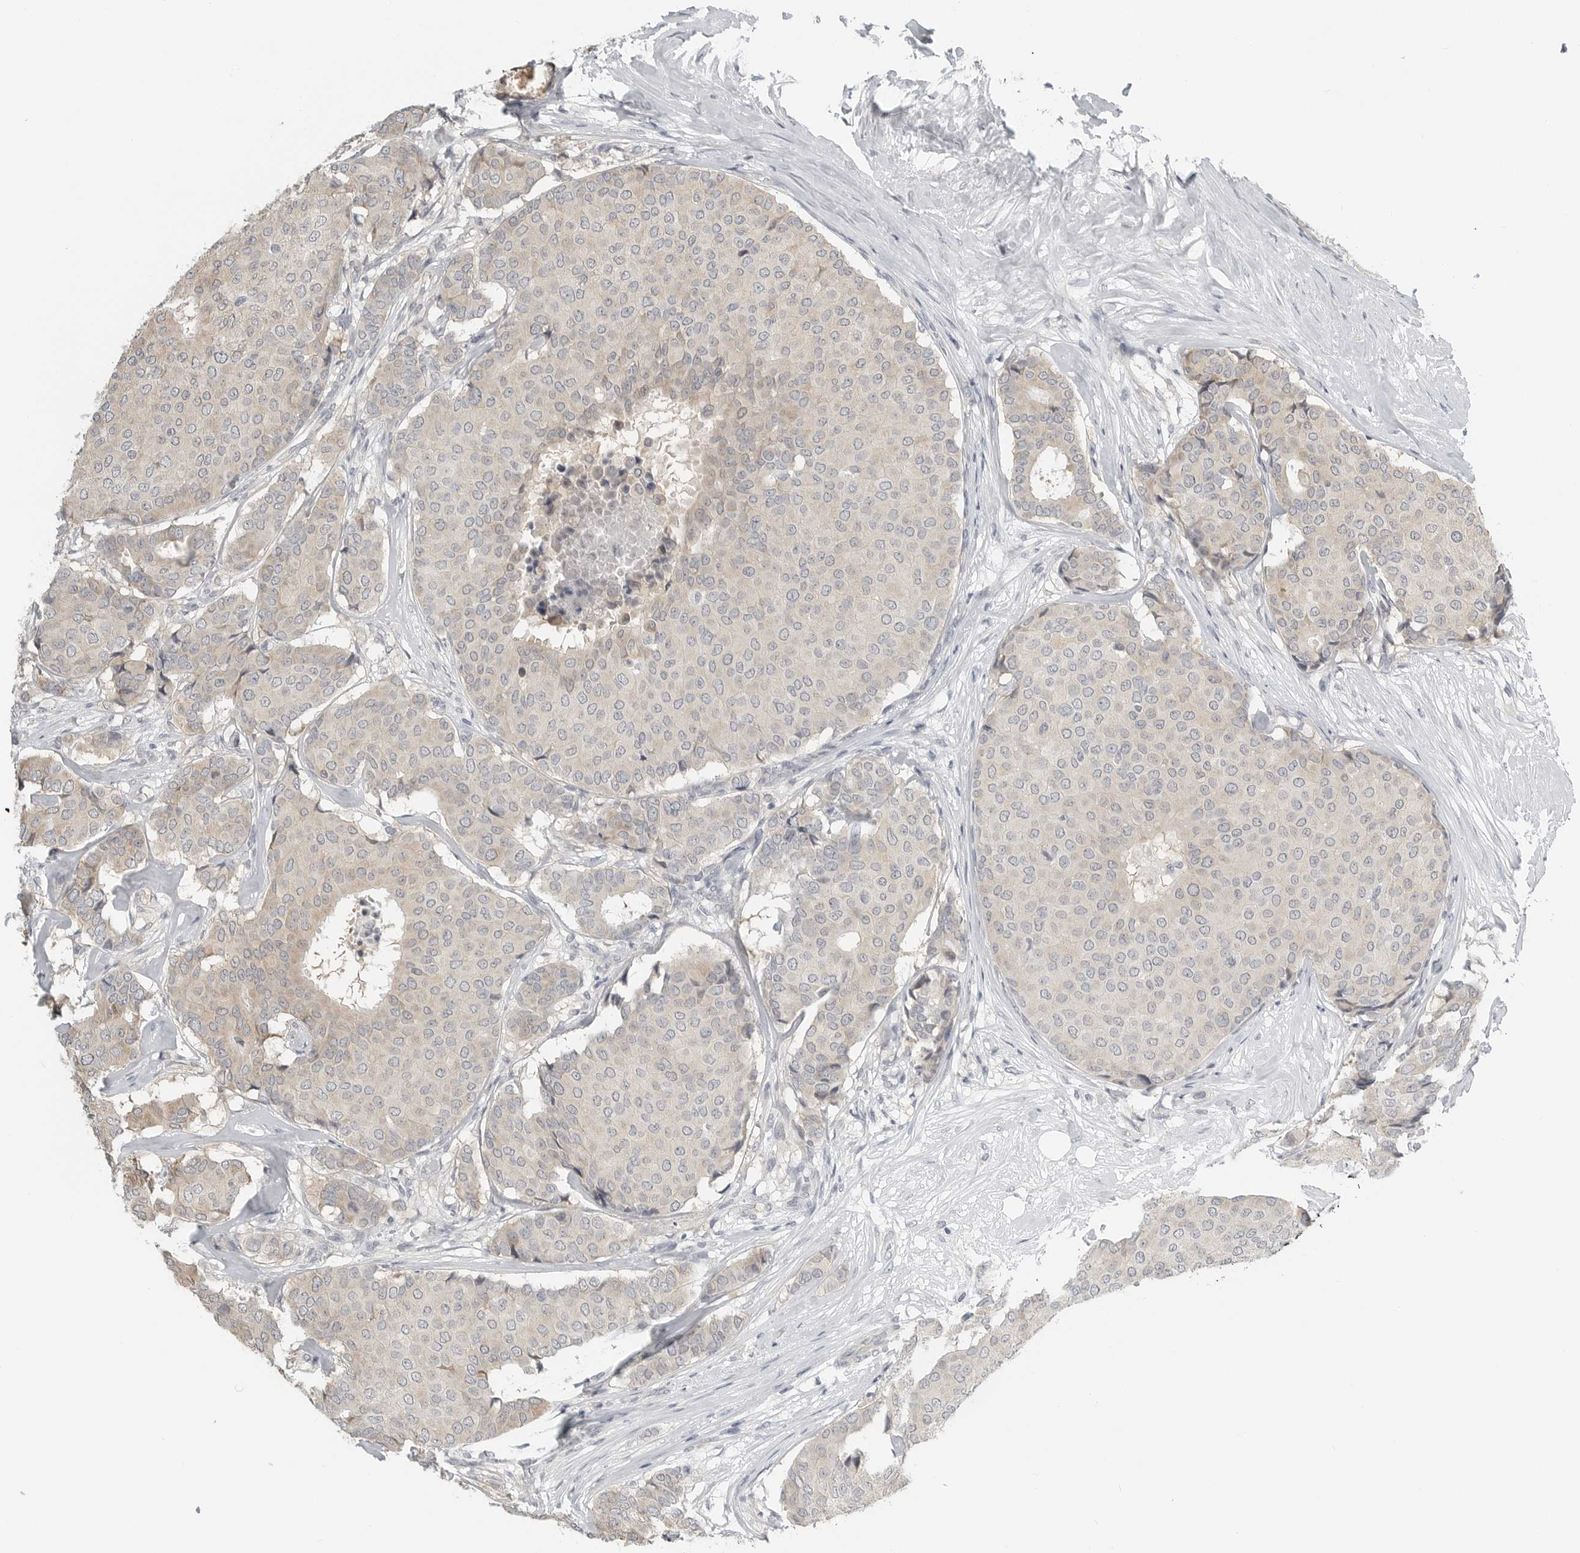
{"staining": {"intensity": "weak", "quantity": "25%-75%", "location": "cytoplasmic/membranous"}, "tissue": "breast cancer", "cell_type": "Tumor cells", "image_type": "cancer", "snomed": [{"axis": "morphology", "description": "Duct carcinoma"}, {"axis": "topography", "description": "Breast"}], "caption": "Weak cytoplasmic/membranous protein staining is present in approximately 25%-75% of tumor cells in breast cancer (invasive ductal carcinoma).", "gene": "IL12RB2", "patient": {"sex": "female", "age": 75}}